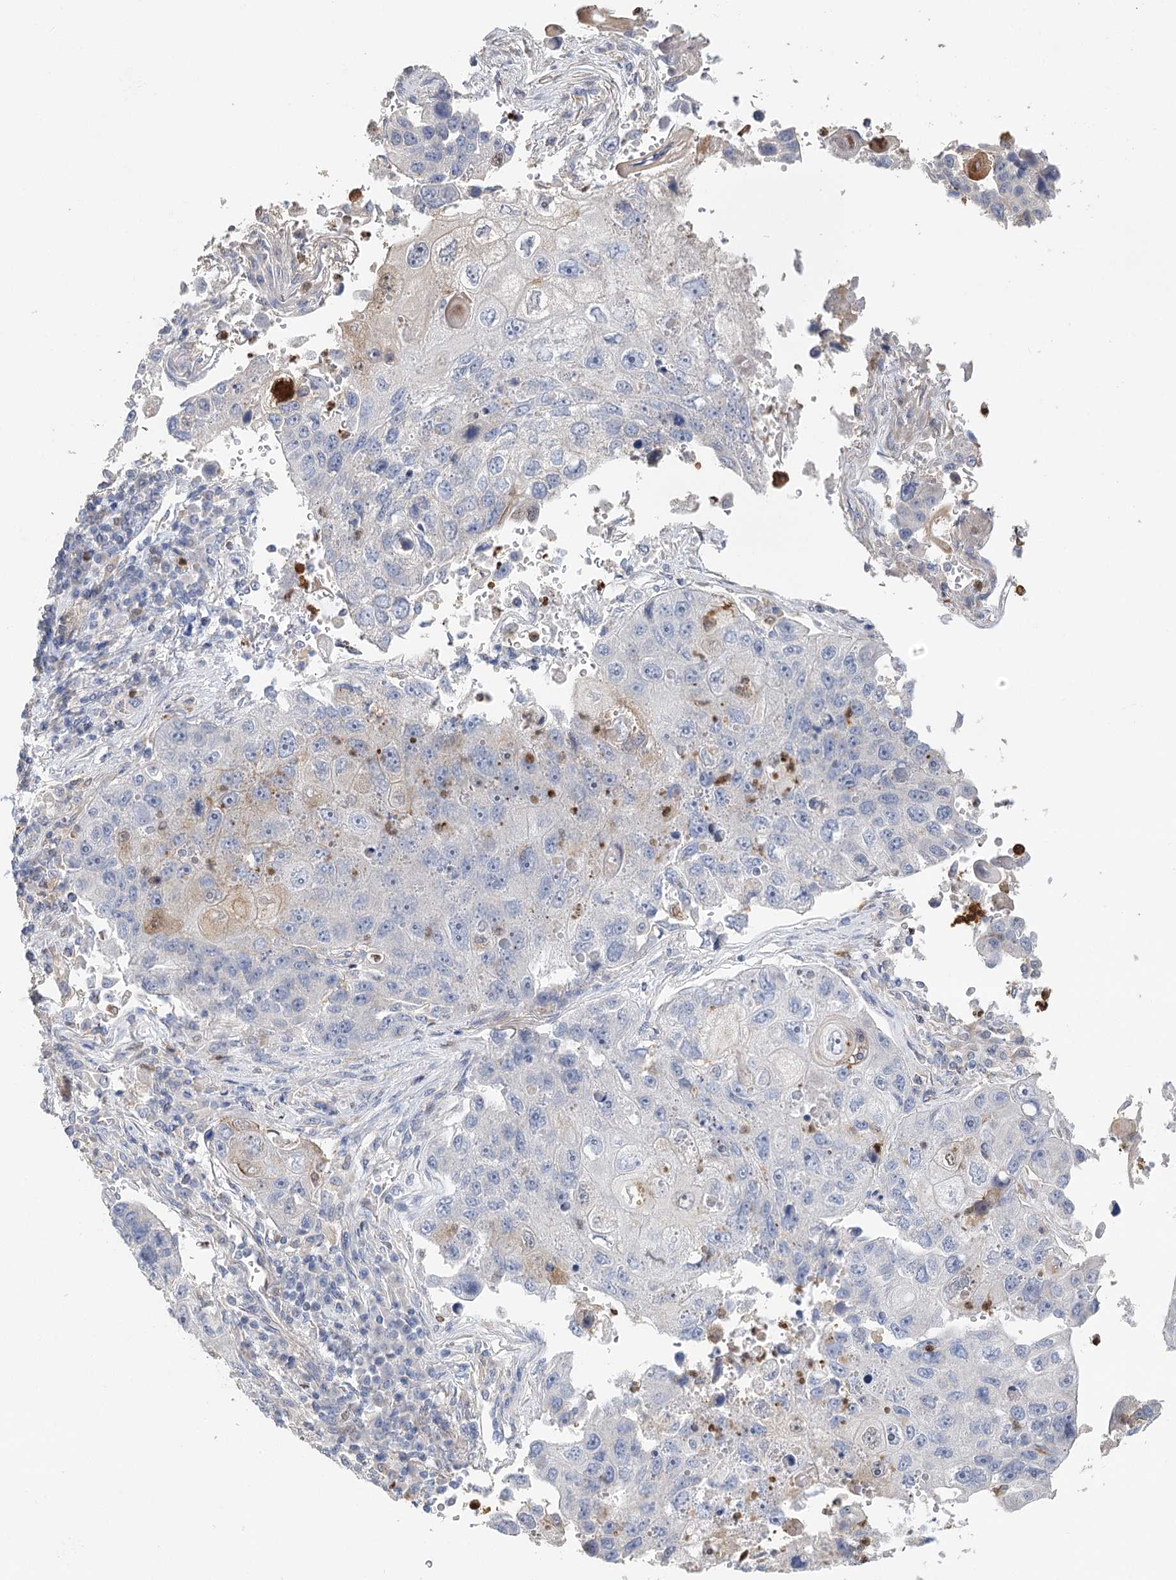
{"staining": {"intensity": "negative", "quantity": "none", "location": "none"}, "tissue": "lung cancer", "cell_type": "Tumor cells", "image_type": "cancer", "snomed": [{"axis": "morphology", "description": "Squamous cell carcinoma, NOS"}, {"axis": "topography", "description": "Lung"}], "caption": "IHC histopathology image of human lung cancer stained for a protein (brown), which demonstrates no staining in tumor cells.", "gene": "EPB41L5", "patient": {"sex": "male", "age": 61}}